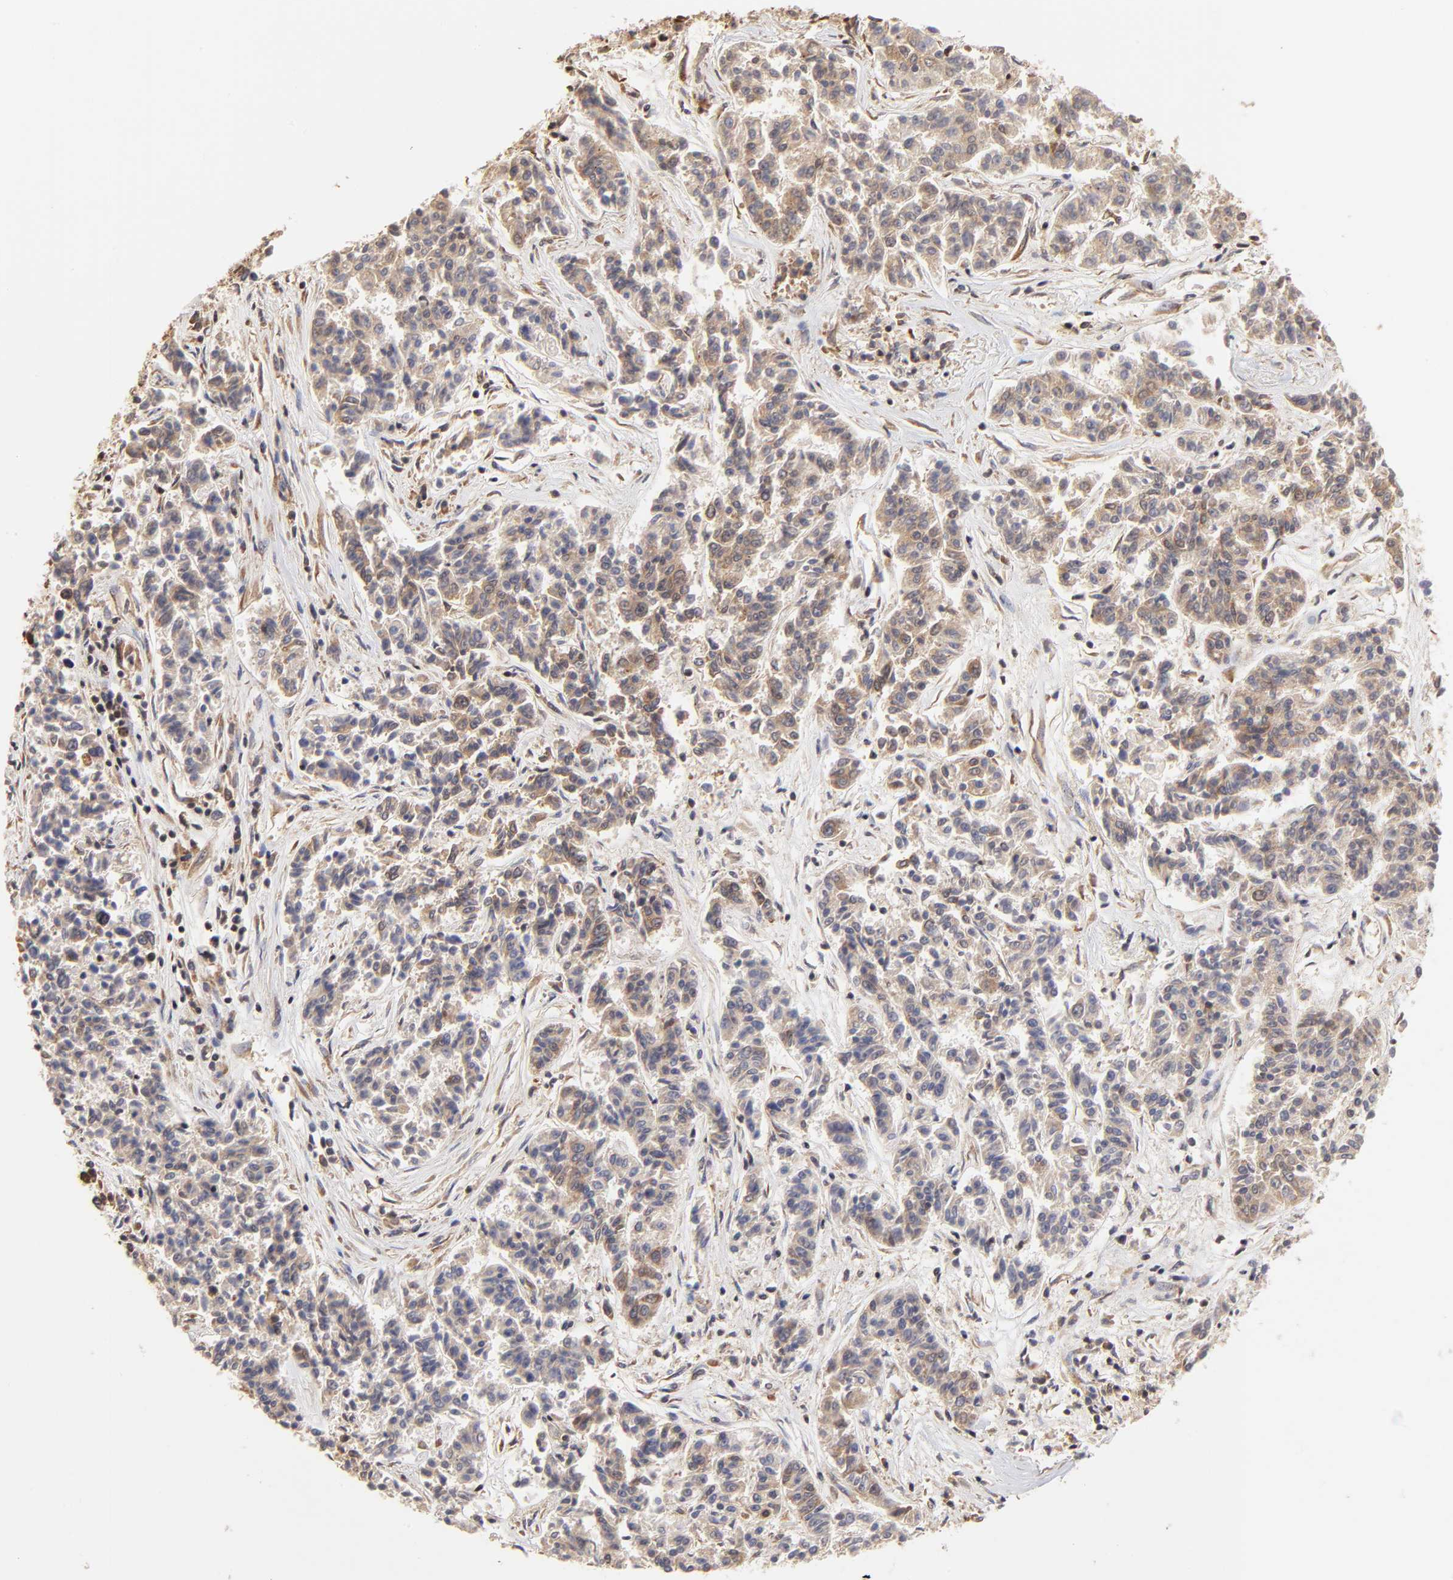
{"staining": {"intensity": "weak", "quantity": ">75%", "location": "cytoplasmic/membranous"}, "tissue": "lung cancer", "cell_type": "Tumor cells", "image_type": "cancer", "snomed": [{"axis": "morphology", "description": "Adenocarcinoma, NOS"}, {"axis": "topography", "description": "Lung"}], "caption": "Human lung adenocarcinoma stained with a brown dye demonstrates weak cytoplasmic/membranous positive staining in approximately >75% of tumor cells.", "gene": "BRPF1", "patient": {"sex": "male", "age": 84}}